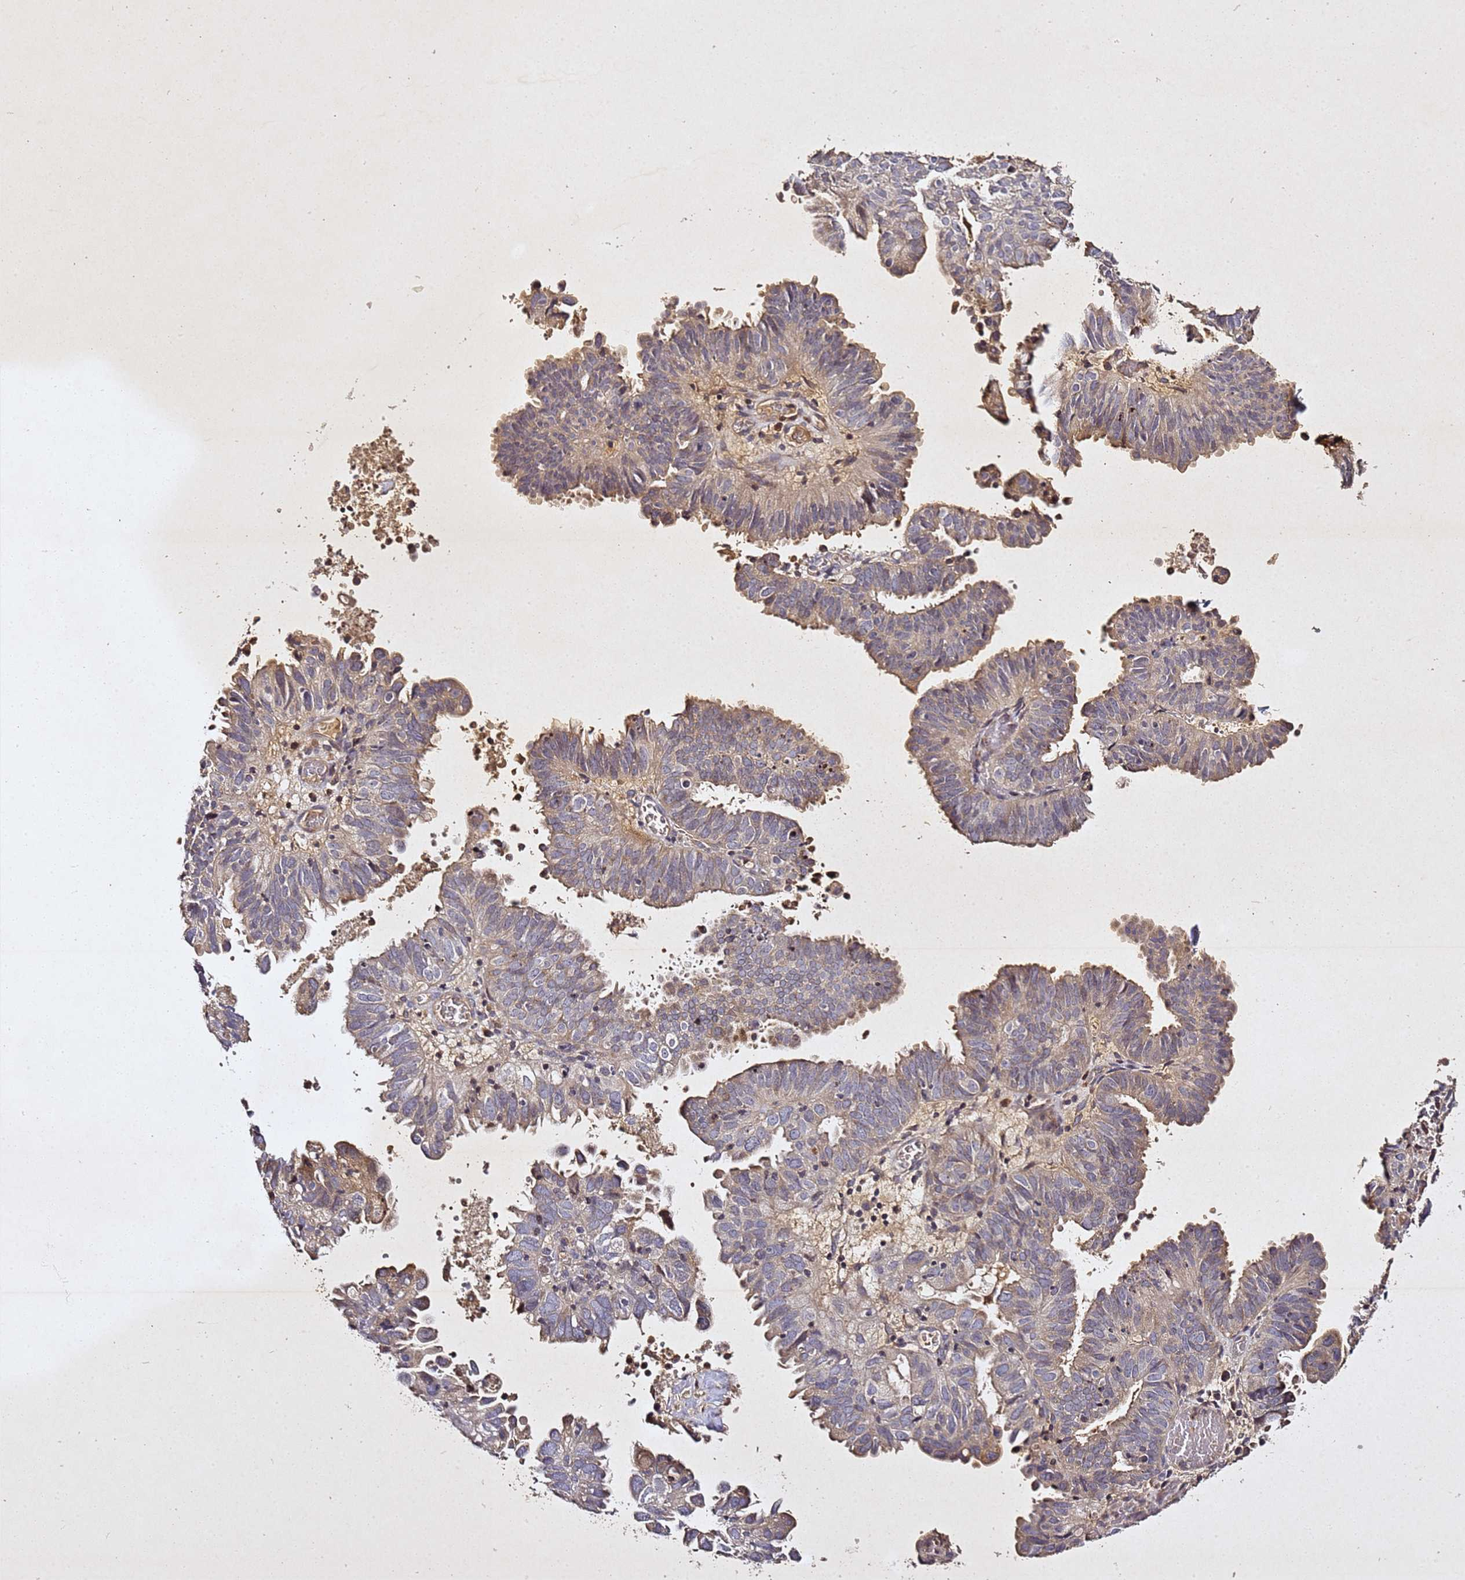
{"staining": {"intensity": "weak", "quantity": "25%-75%", "location": "cytoplasmic/membranous"}, "tissue": "endometrial cancer", "cell_type": "Tumor cells", "image_type": "cancer", "snomed": [{"axis": "morphology", "description": "Adenocarcinoma, NOS"}, {"axis": "topography", "description": "Uterus"}], "caption": "Protein staining shows weak cytoplasmic/membranous expression in about 25%-75% of tumor cells in endometrial adenocarcinoma. (DAB IHC, brown staining for protein, blue staining for nuclei).", "gene": "SV2B", "patient": {"sex": "female", "age": 77}}